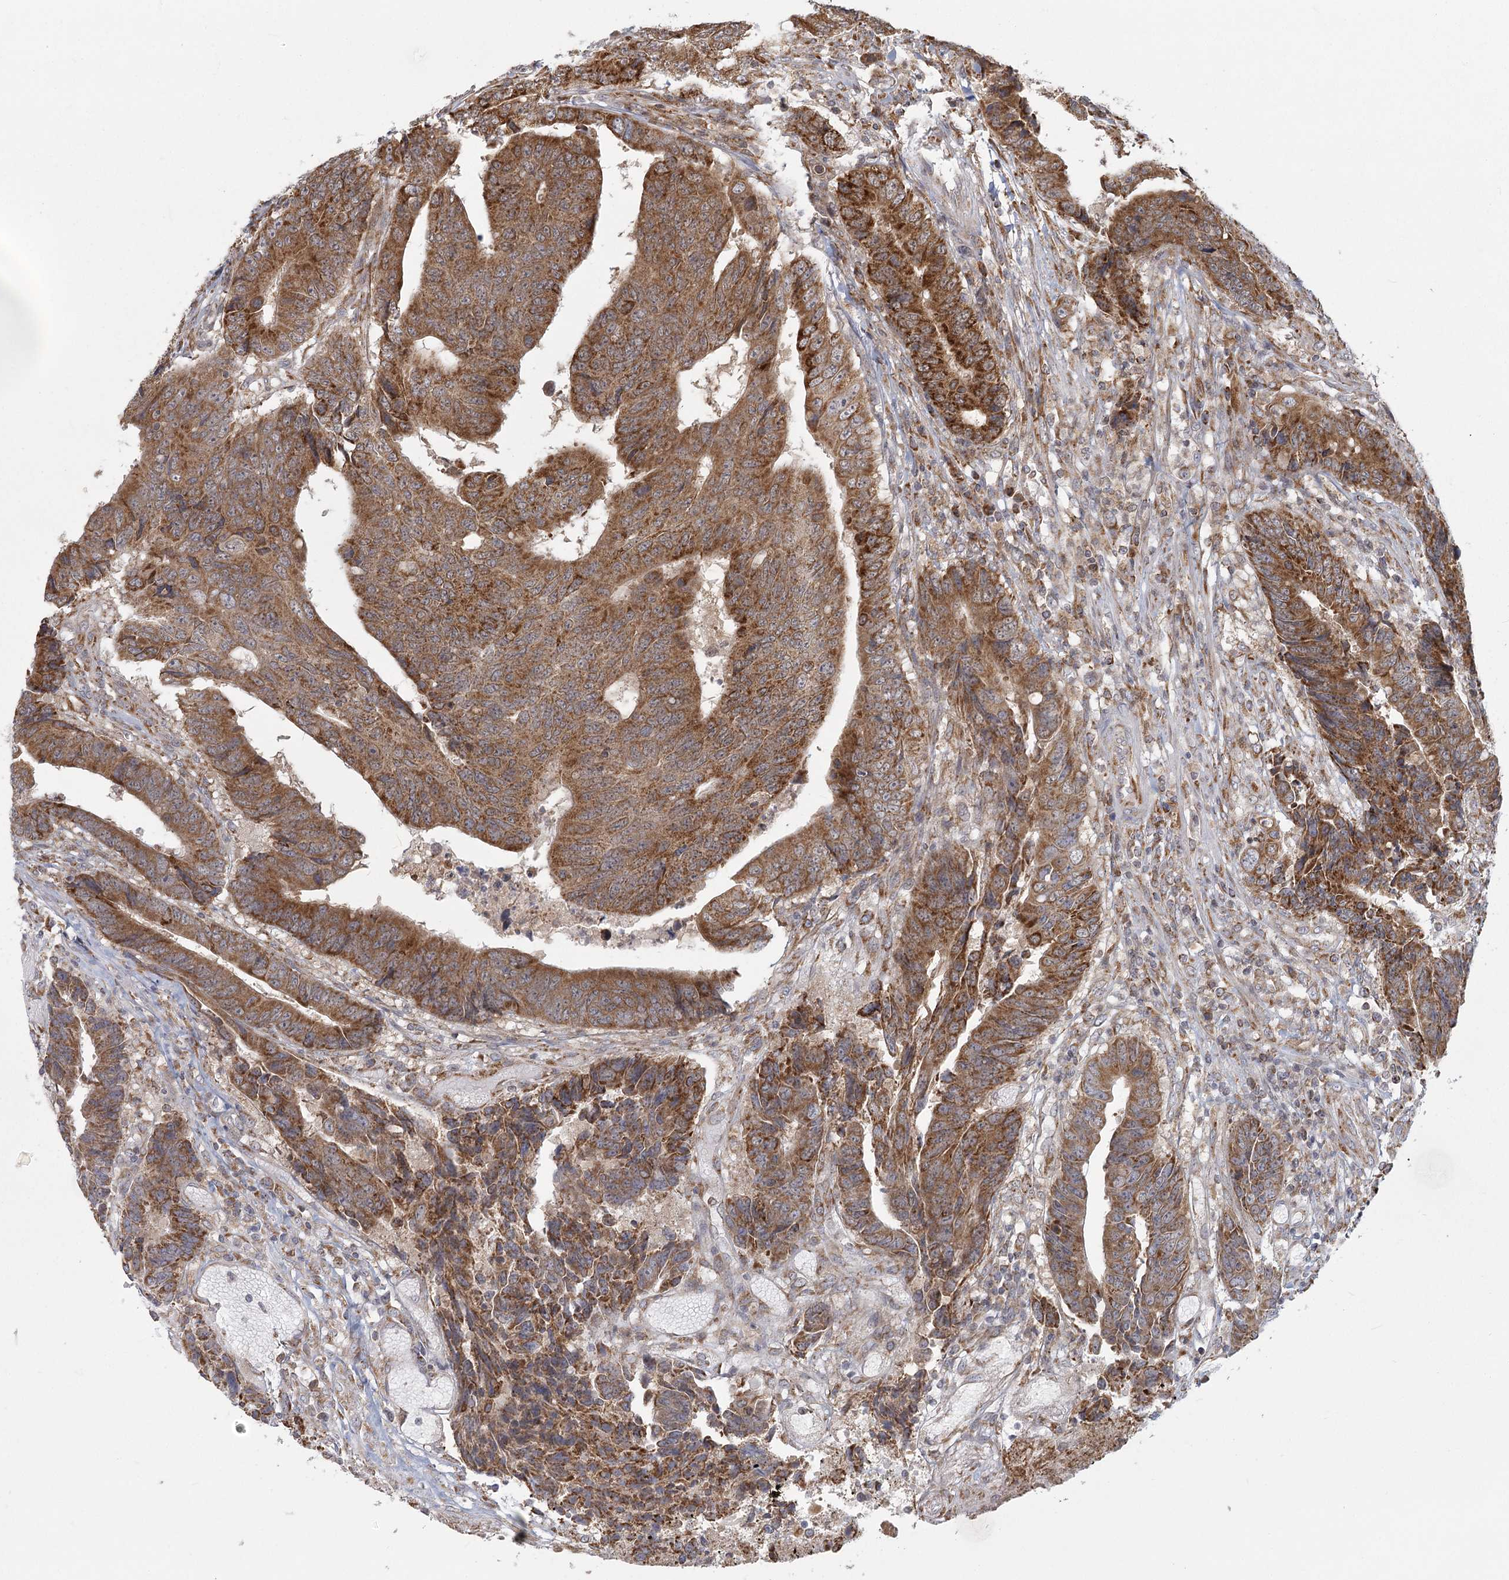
{"staining": {"intensity": "moderate", "quantity": ">75%", "location": "cytoplasmic/membranous"}, "tissue": "colorectal cancer", "cell_type": "Tumor cells", "image_type": "cancer", "snomed": [{"axis": "morphology", "description": "Adenocarcinoma, NOS"}, {"axis": "topography", "description": "Rectum"}], "caption": "Immunohistochemistry (IHC) (DAB (3,3'-diaminobenzidine)) staining of colorectal cancer exhibits moderate cytoplasmic/membranous protein positivity in about >75% of tumor cells.", "gene": "LACTB", "patient": {"sex": "male", "age": 84}}